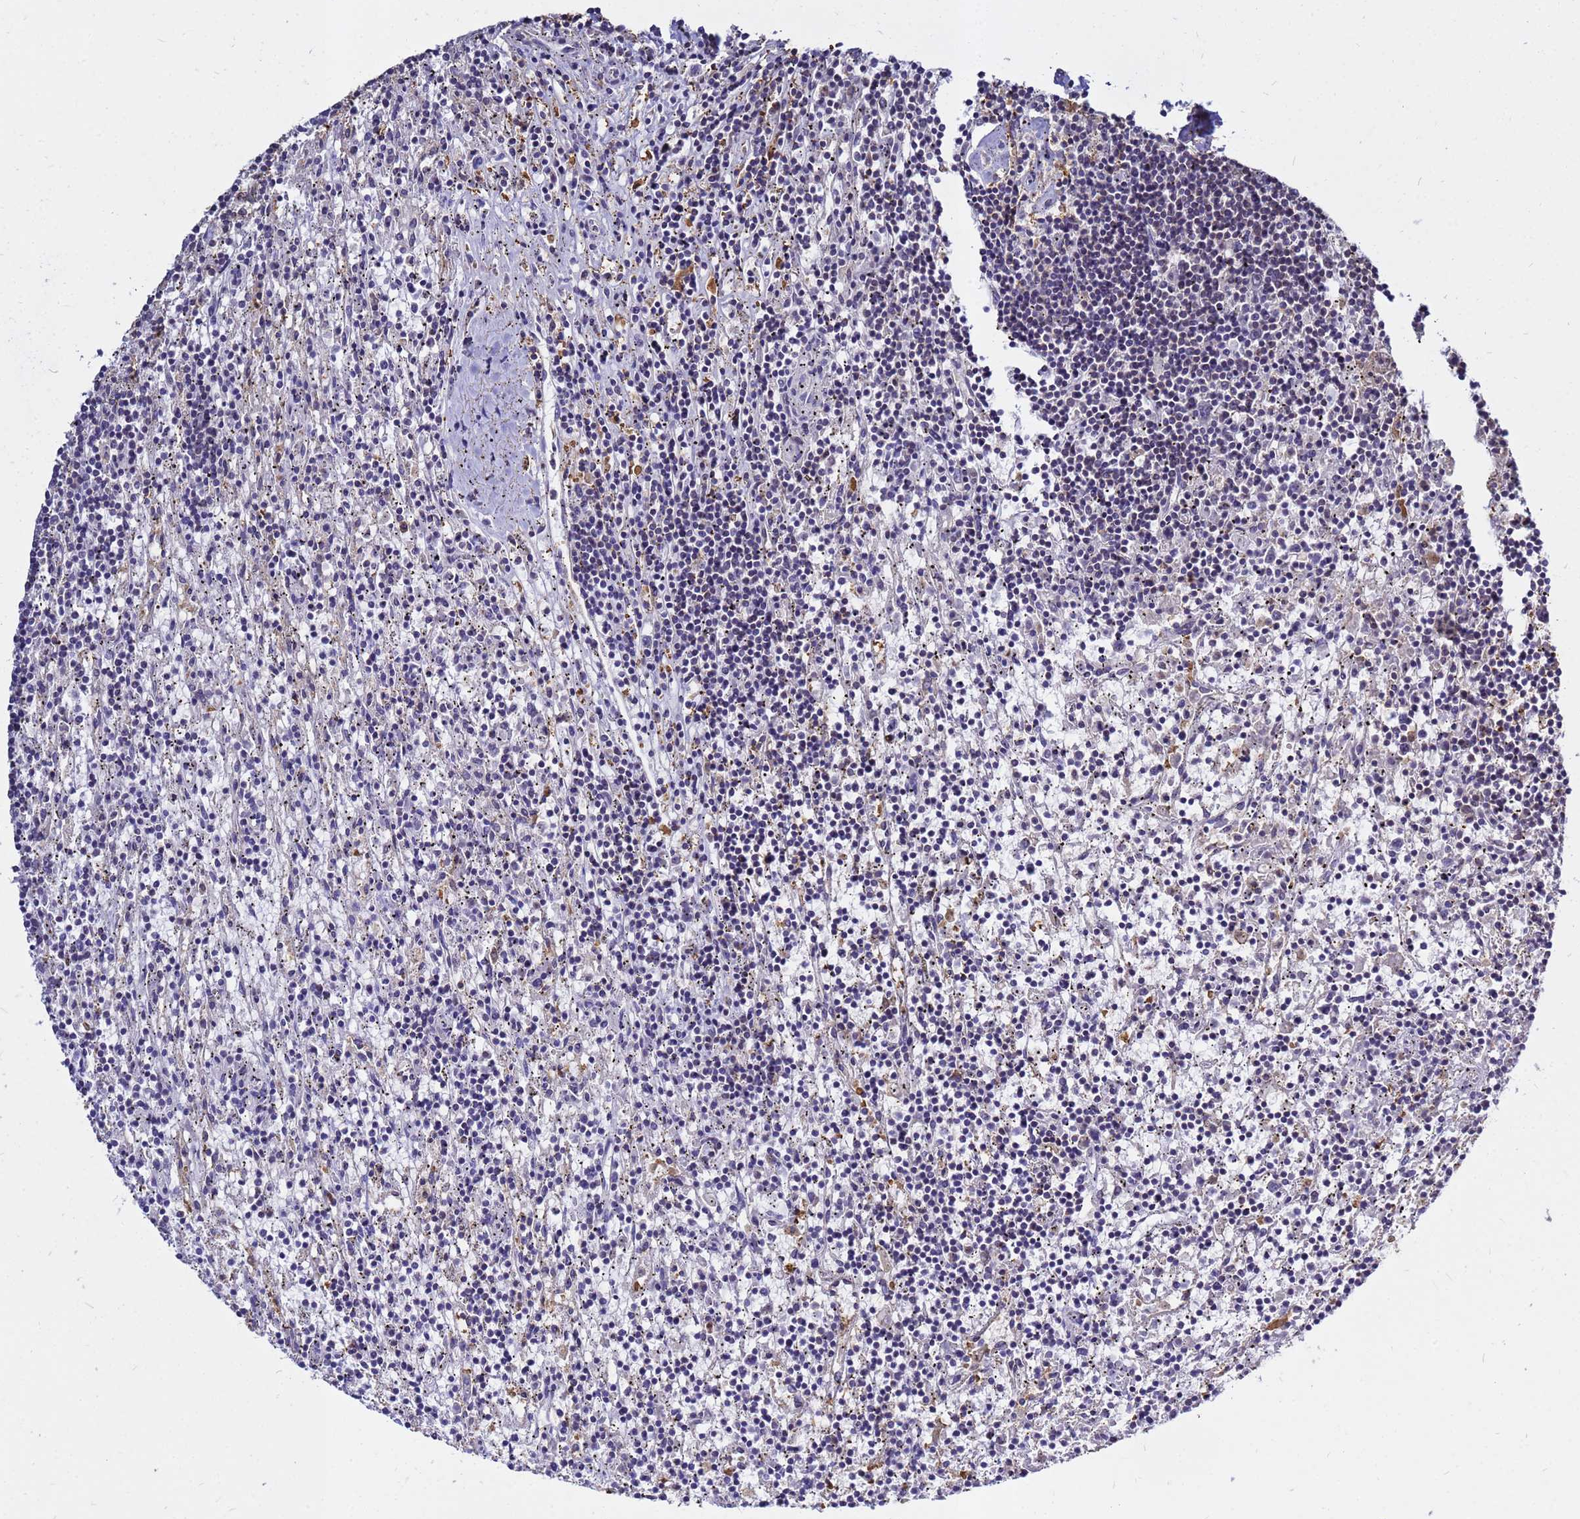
{"staining": {"intensity": "negative", "quantity": "none", "location": "none"}, "tissue": "lymphoma", "cell_type": "Tumor cells", "image_type": "cancer", "snomed": [{"axis": "morphology", "description": "Malignant lymphoma, non-Hodgkin's type, Low grade"}, {"axis": "topography", "description": "Spleen"}], "caption": "Micrograph shows no protein staining in tumor cells of lymphoma tissue.", "gene": "MOB2", "patient": {"sex": "male", "age": 76}}